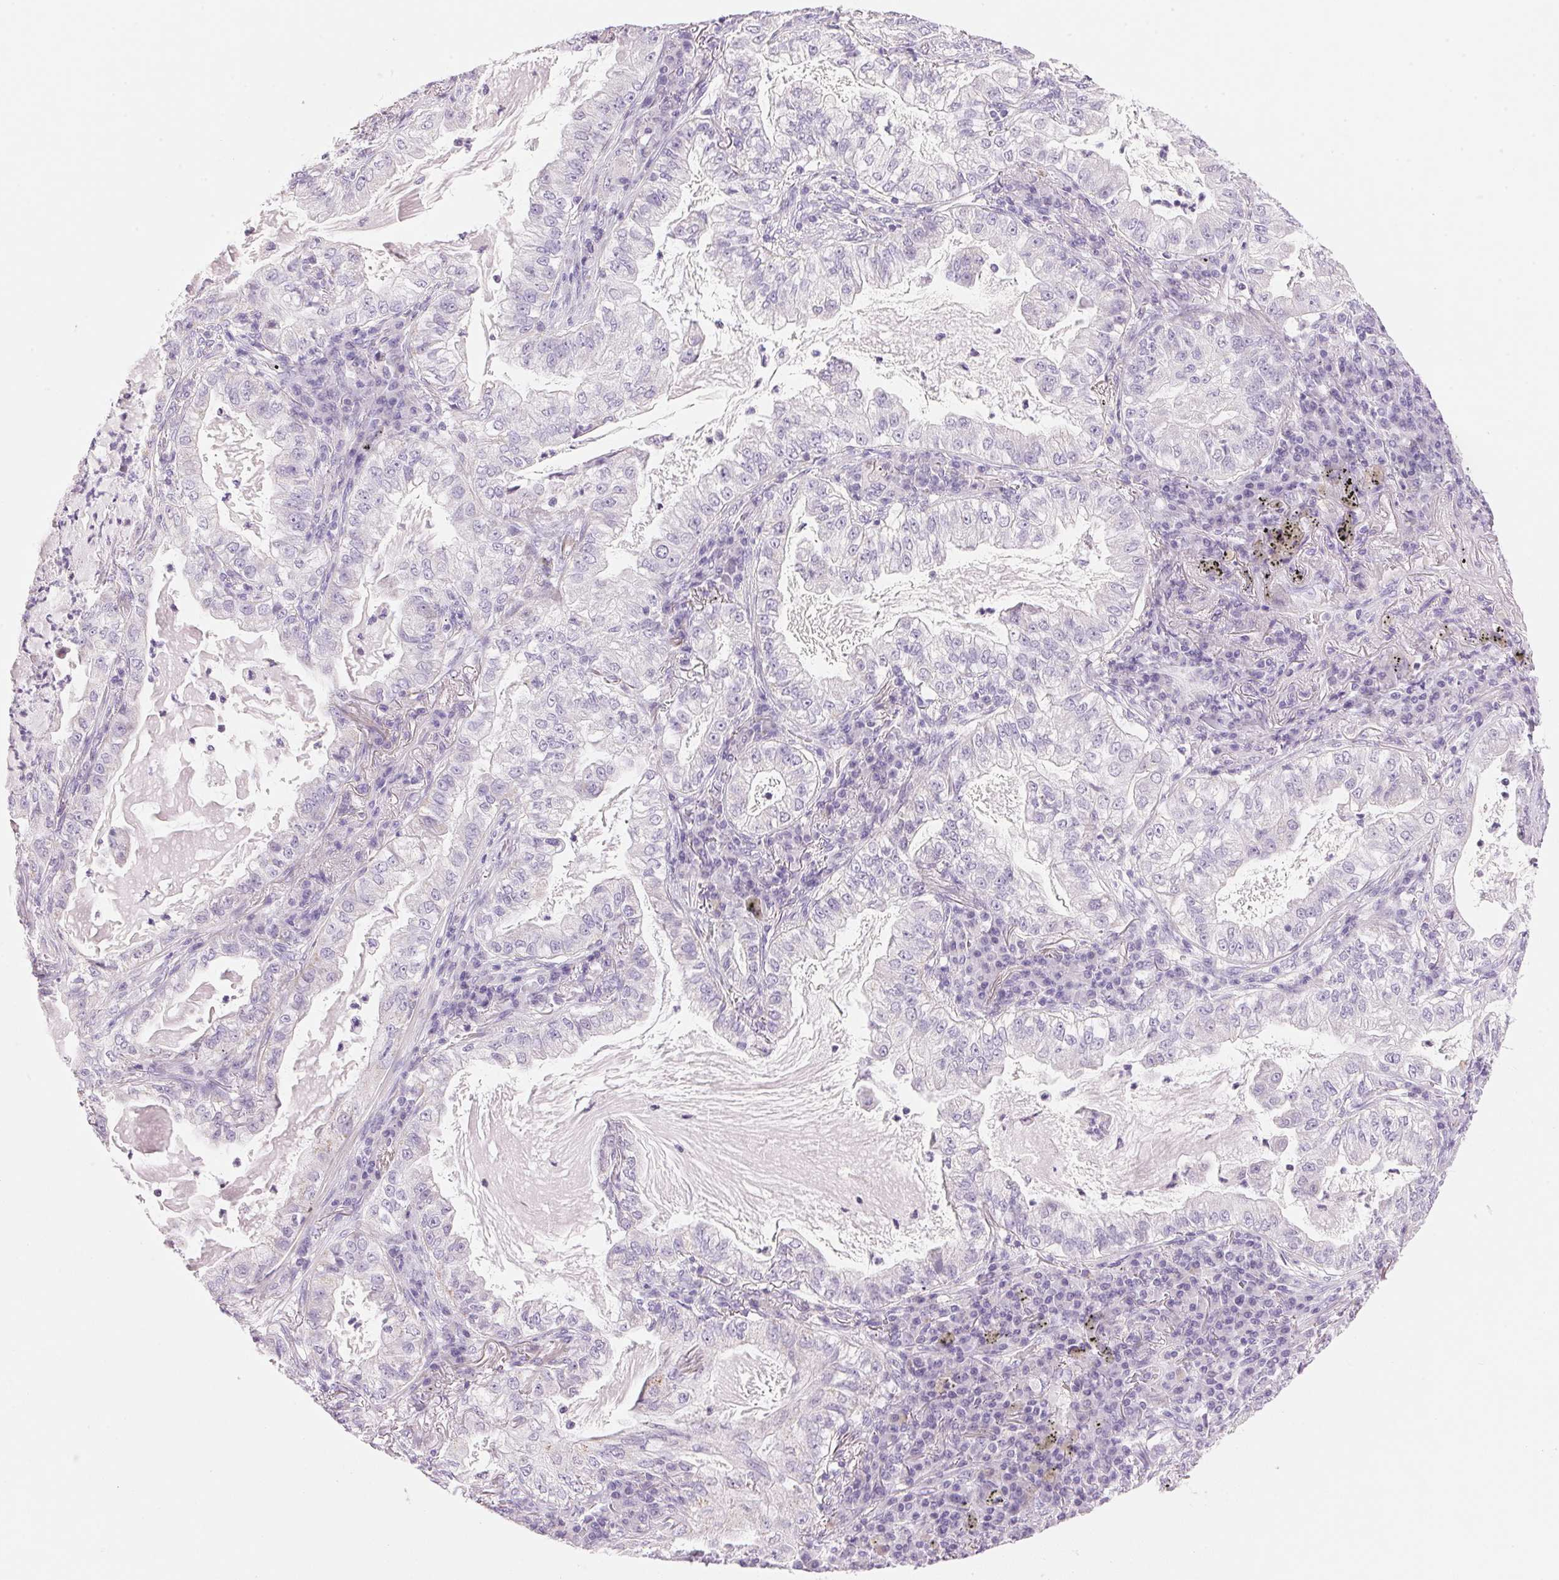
{"staining": {"intensity": "negative", "quantity": "none", "location": "none"}, "tissue": "lung cancer", "cell_type": "Tumor cells", "image_type": "cancer", "snomed": [{"axis": "morphology", "description": "Adenocarcinoma, NOS"}, {"axis": "topography", "description": "Lung"}], "caption": "Tumor cells are negative for protein expression in human lung adenocarcinoma.", "gene": "CYP11B1", "patient": {"sex": "female", "age": 73}}